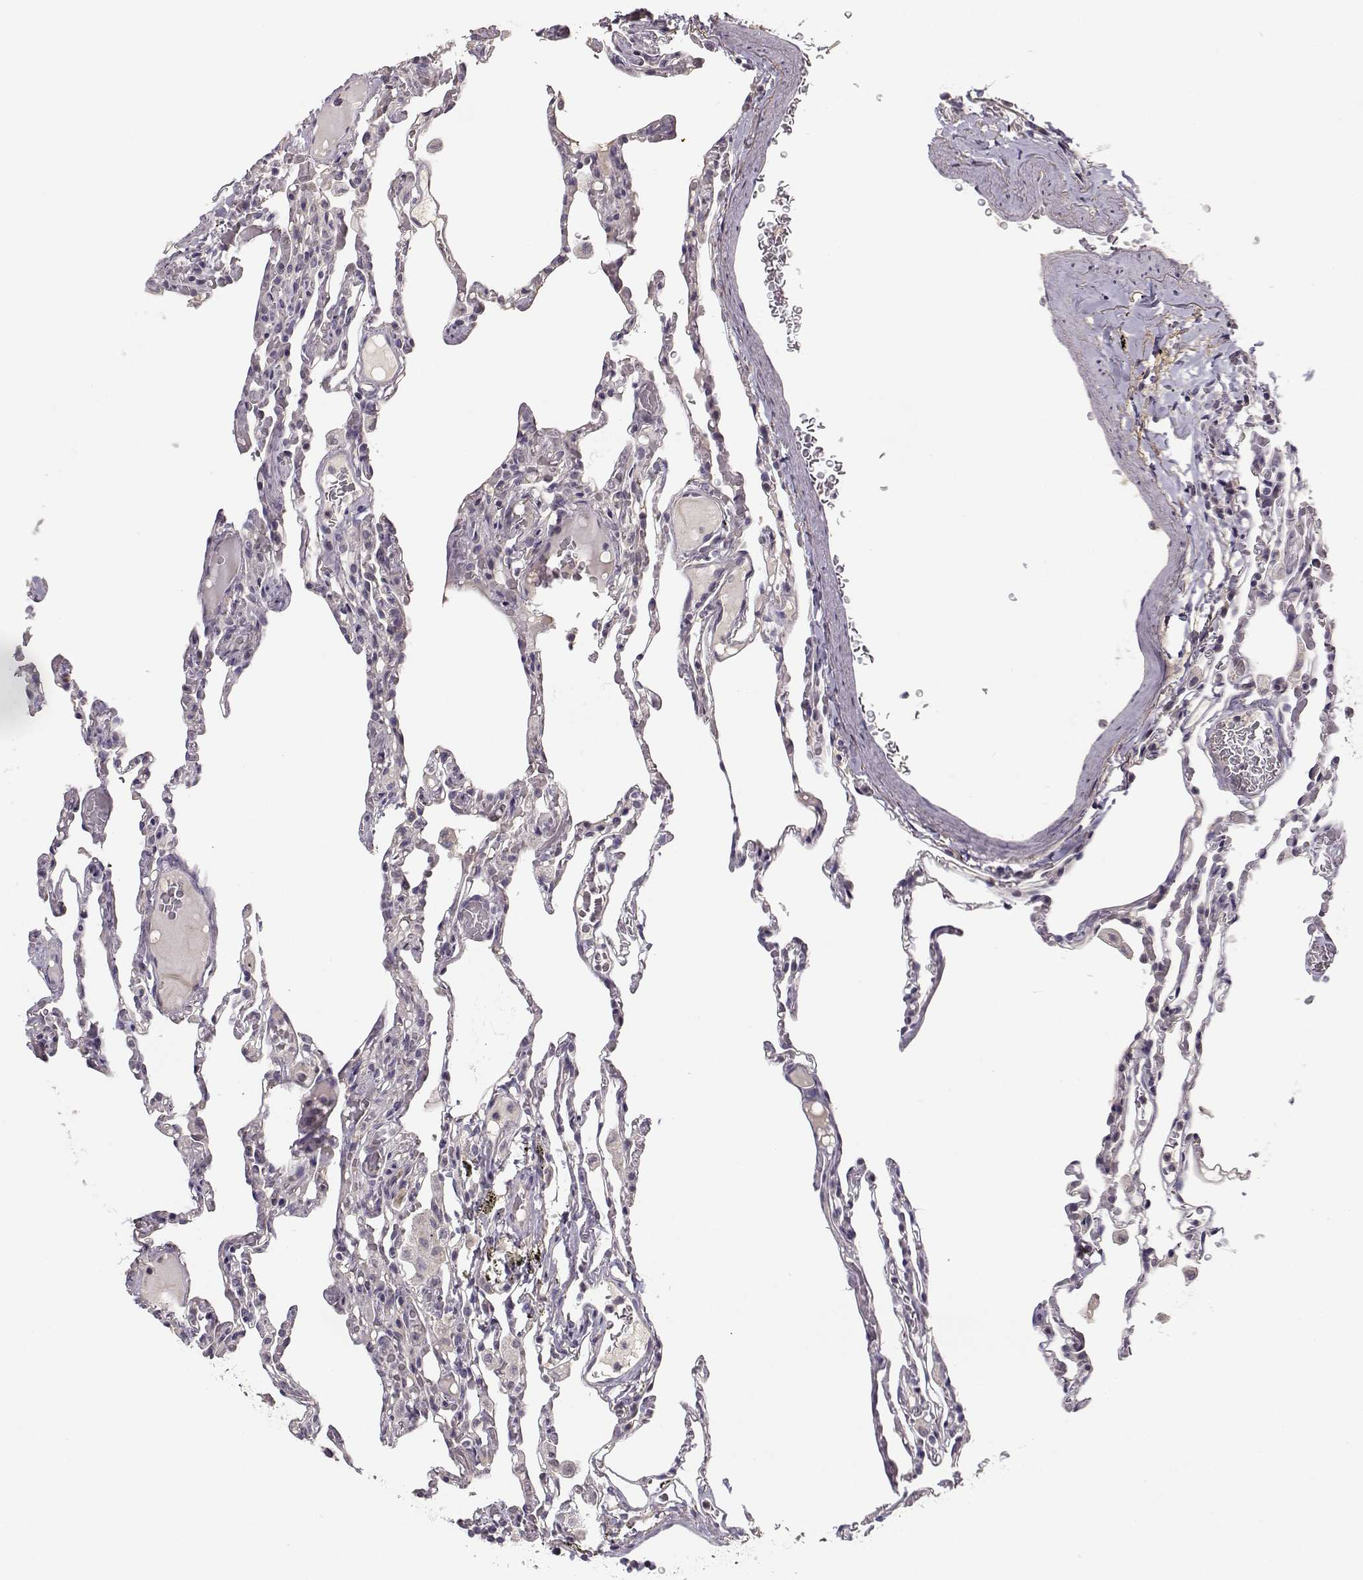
{"staining": {"intensity": "negative", "quantity": "none", "location": "none"}, "tissue": "lung", "cell_type": "Alveolar cells", "image_type": "normal", "snomed": [{"axis": "morphology", "description": "Normal tissue, NOS"}, {"axis": "topography", "description": "Lung"}], "caption": "Alveolar cells show no significant protein positivity in benign lung. (Brightfield microscopy of DAB (3,3'-diaminobenzidine) IHC at high magnification).", "gene": "TMEM145", "patient": {"sex": "female", "age": 43}}